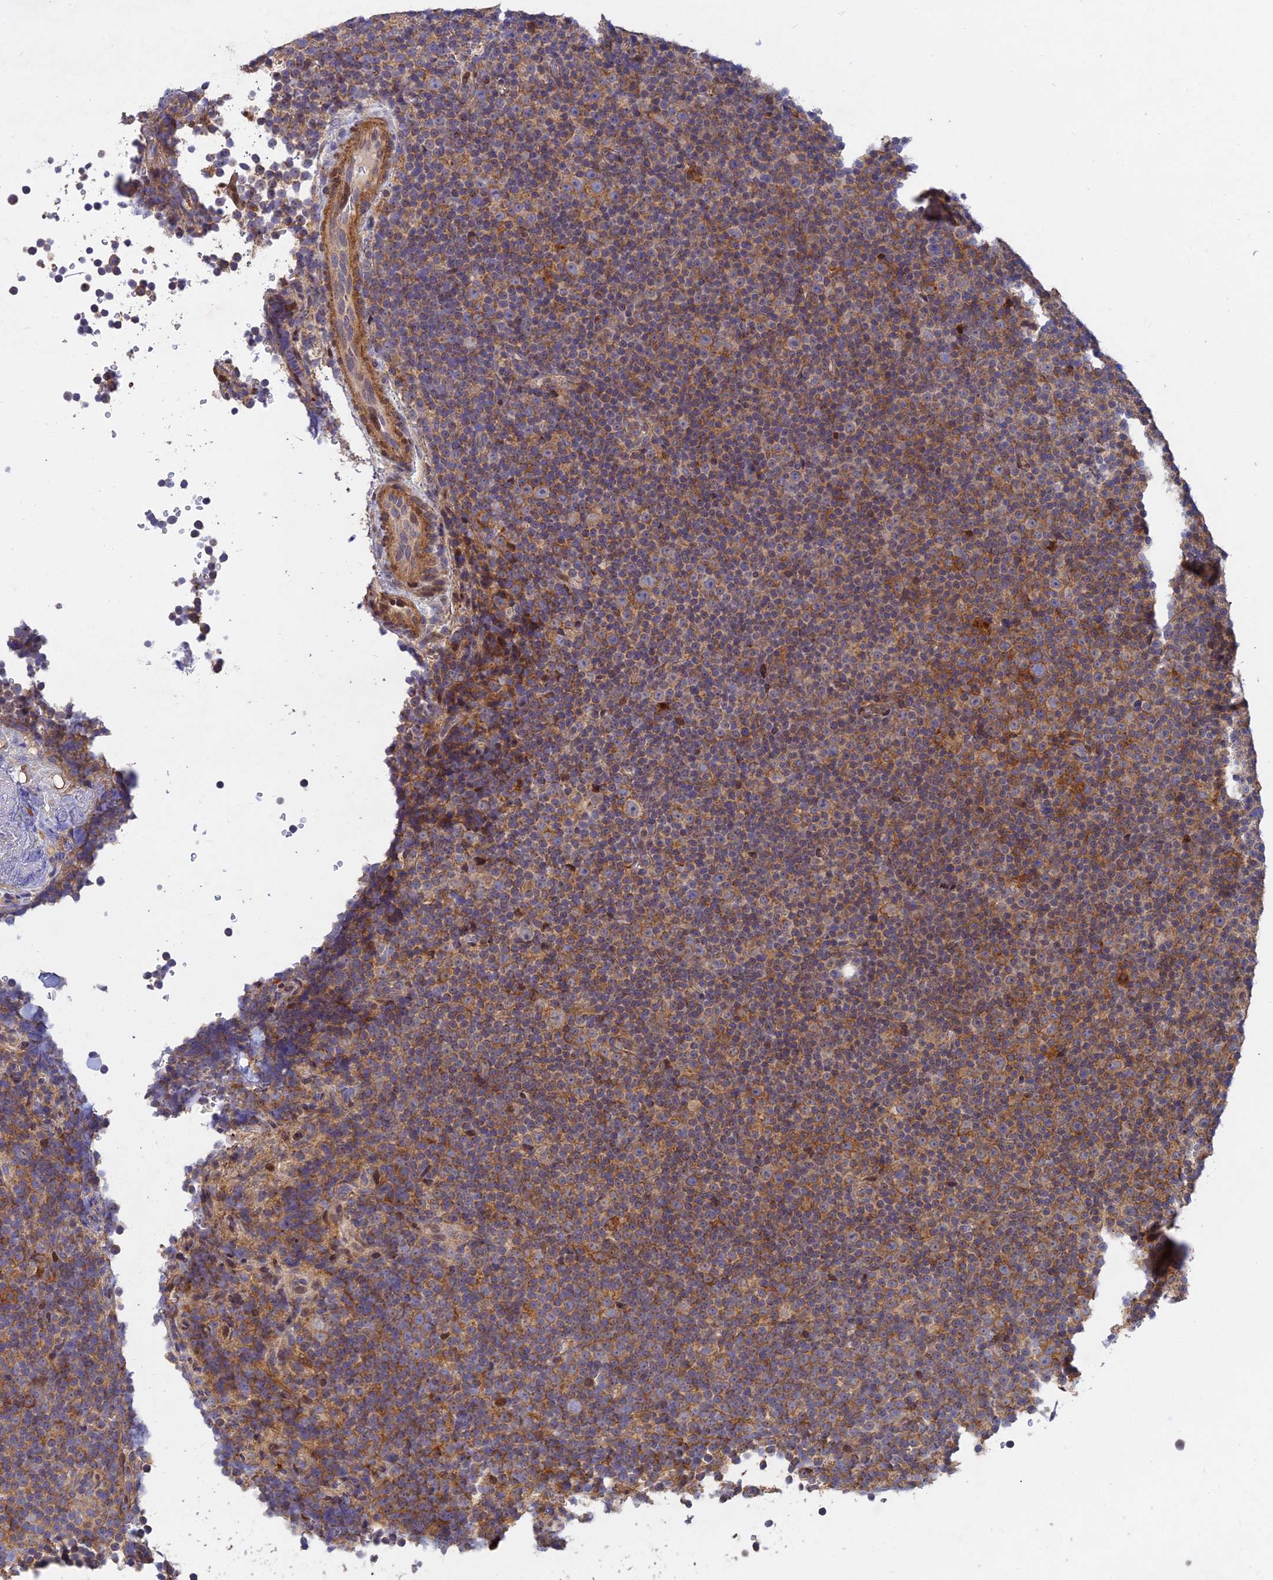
{"staining": {"intensity": "moderate", "quantity": "25%-75%", "location": "cytoplasmic/membranous"}, "tissue": "lymphoma", "cell_type": "Tumor cells", "image_type": "cancer", "snomed": [{"axis": "morphology", "description": "Malignant lymphoma, non-Hodgkin's type, Low grade"}, {"axis": "topography", "description": "Lymph node"}], "caption": "This photomicrograph reveals IHC staining of human low-grade malignant lymphoma, non-Hodgkin's type, with medium moderate cytoplasmic/membranous staining in about 25%-75% of tumor cells.", "gene": "RELCH", "patient": {"sex": "female", "age": 67}}